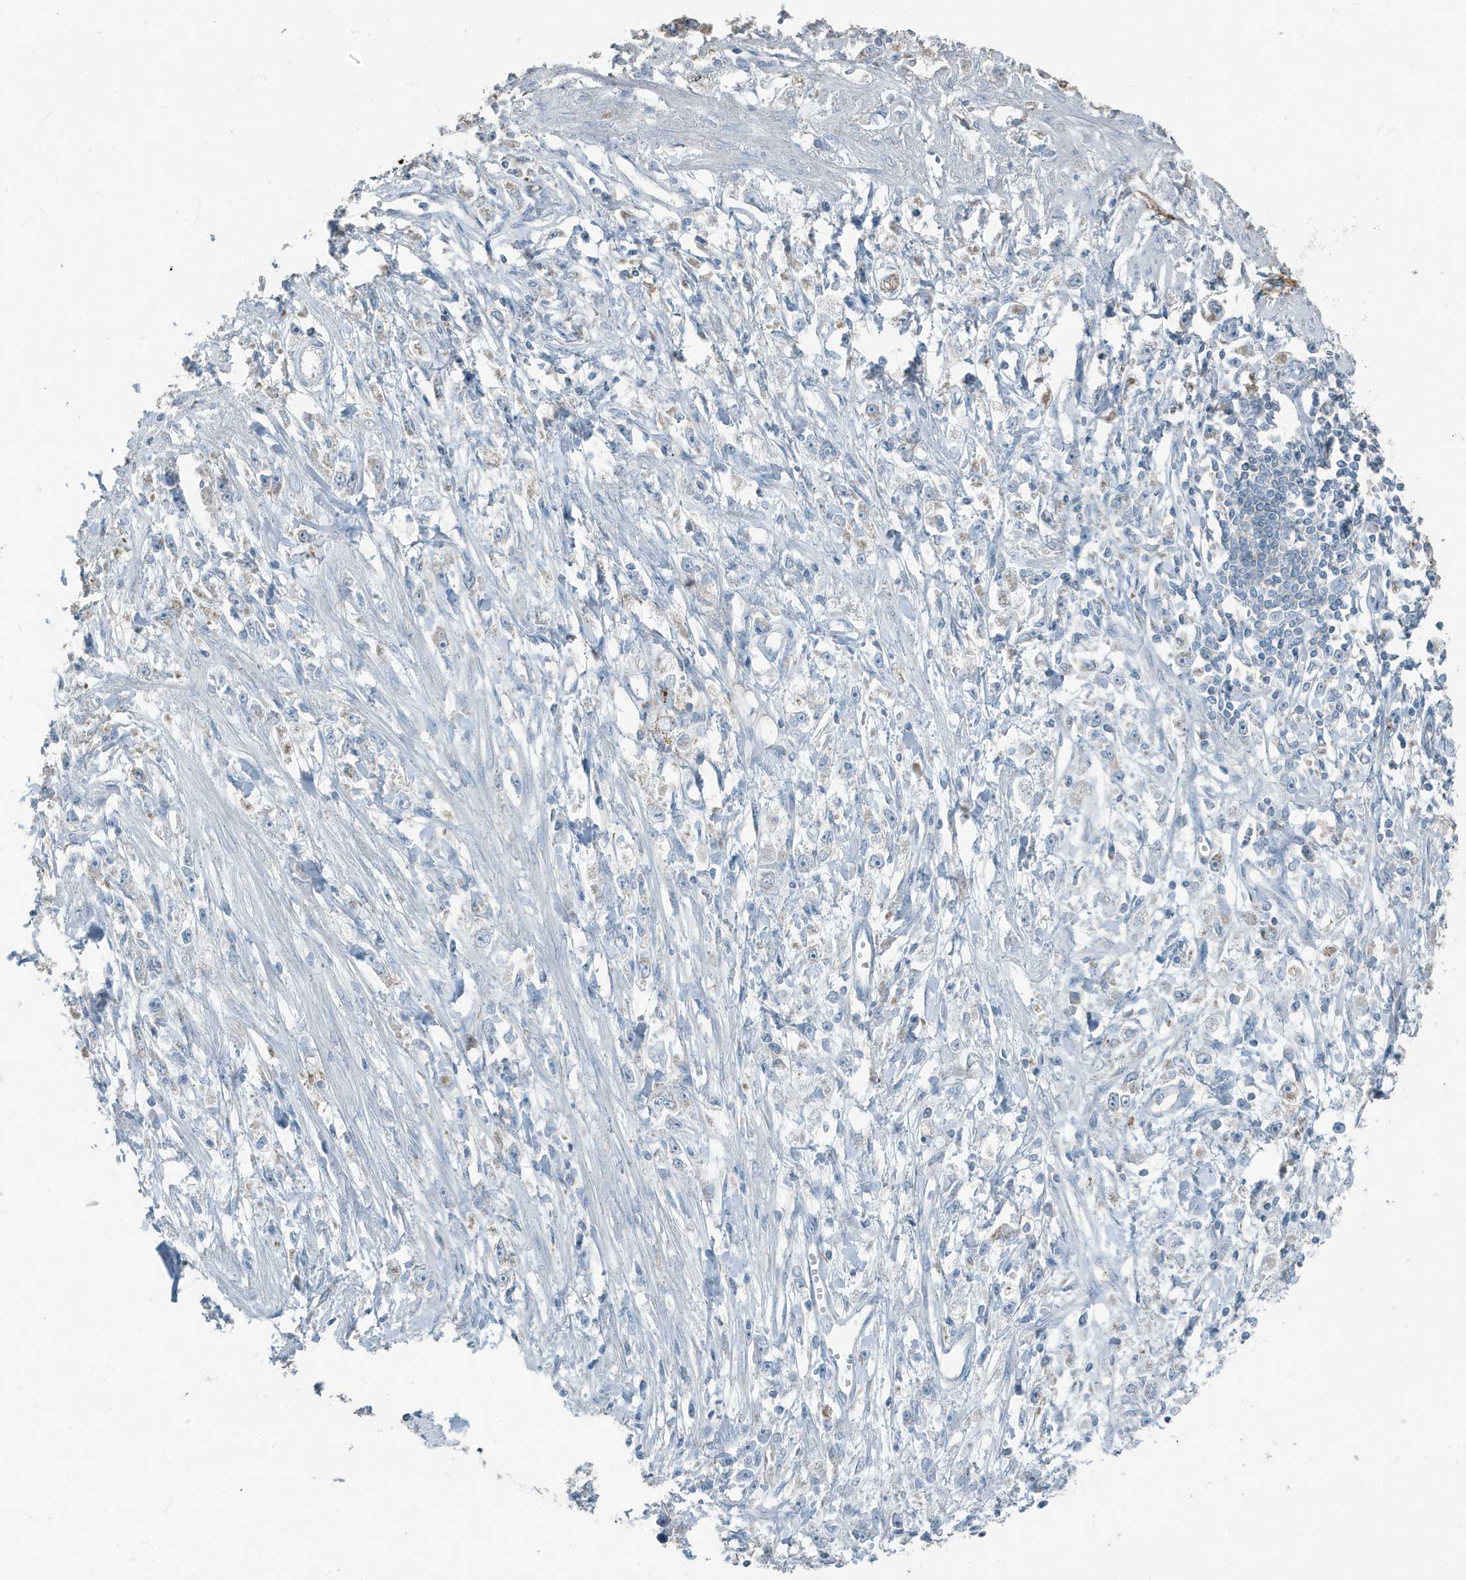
{"staining": {"intensity": "weak", "quantity": "<25%", "location": "cytoplasmic/membranous"}, "tissue": "stomach cancer", "cell_type": "Tumor cells", "image_type": "cancer", "snomed": [{"axis": "morphology", "description": "Adenocarcinoma, NOS"}, {"axis": "topography", "description": "Stomach"}], "caption": "IHC of human adenocarcinoma (stomach) reveals no positivity in tumor cells.", "gene": "FAM162A", "patient": {"sex": "female", "age": 59}}